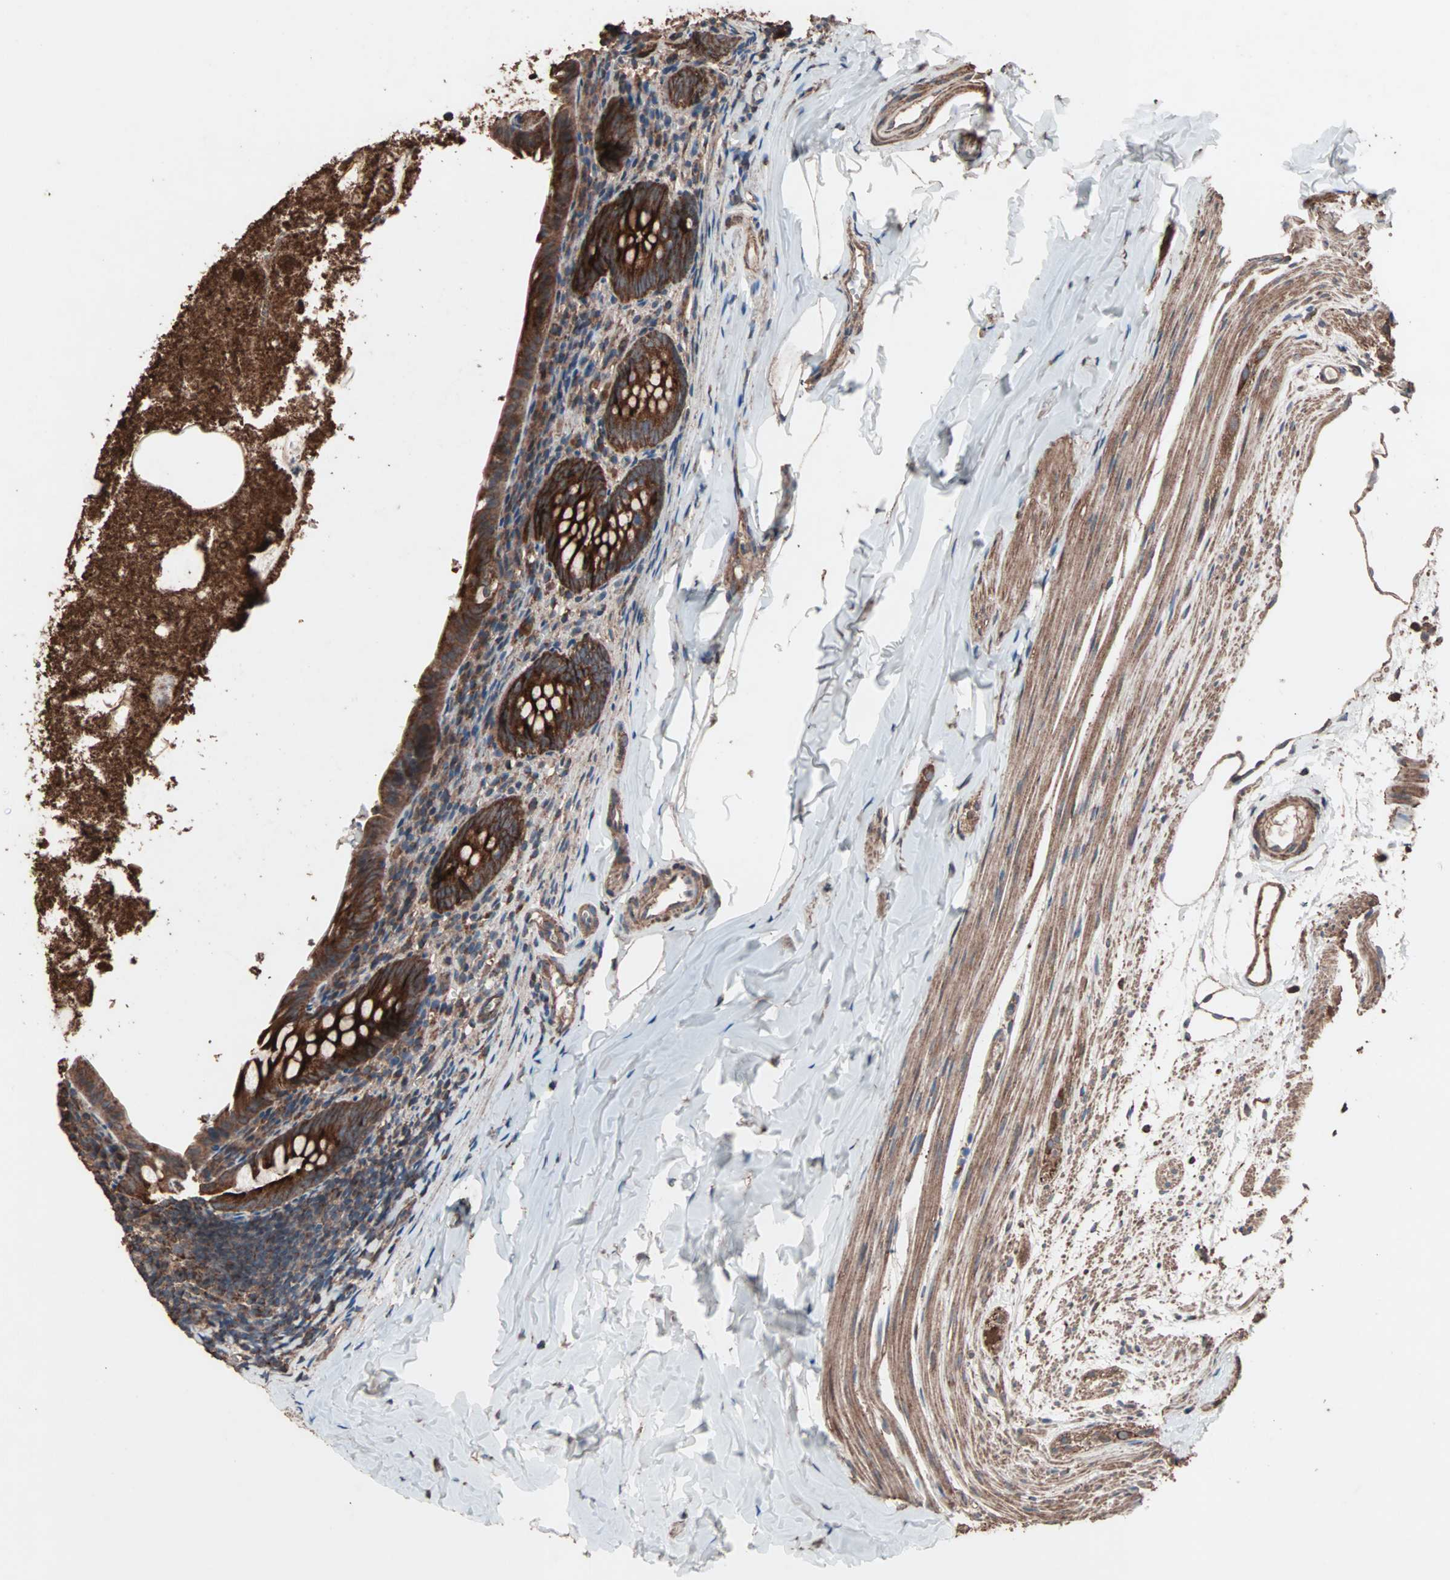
{"staining": {"intensity": "strong", "quantity": ">75%", "location": "cytoplasmic/membranous"}, "tissue": "appendix", "cell_type": "Glandular cells", "image_type": "normal", "snomed": [{"axis": "morphology", "description": "Normal tissue, NOS"}, {"axis": "topography", "description": "Appendix"}], "caption": "Glandular cells exhibit strong cytoplasmic/membranous expression in approximately >75% of cells in benign appendix. (Brightfield microscopy of DAB IHC at high magnification).", "gene": "MRPL2", "patient": {"sex": "female", "age": 10}}